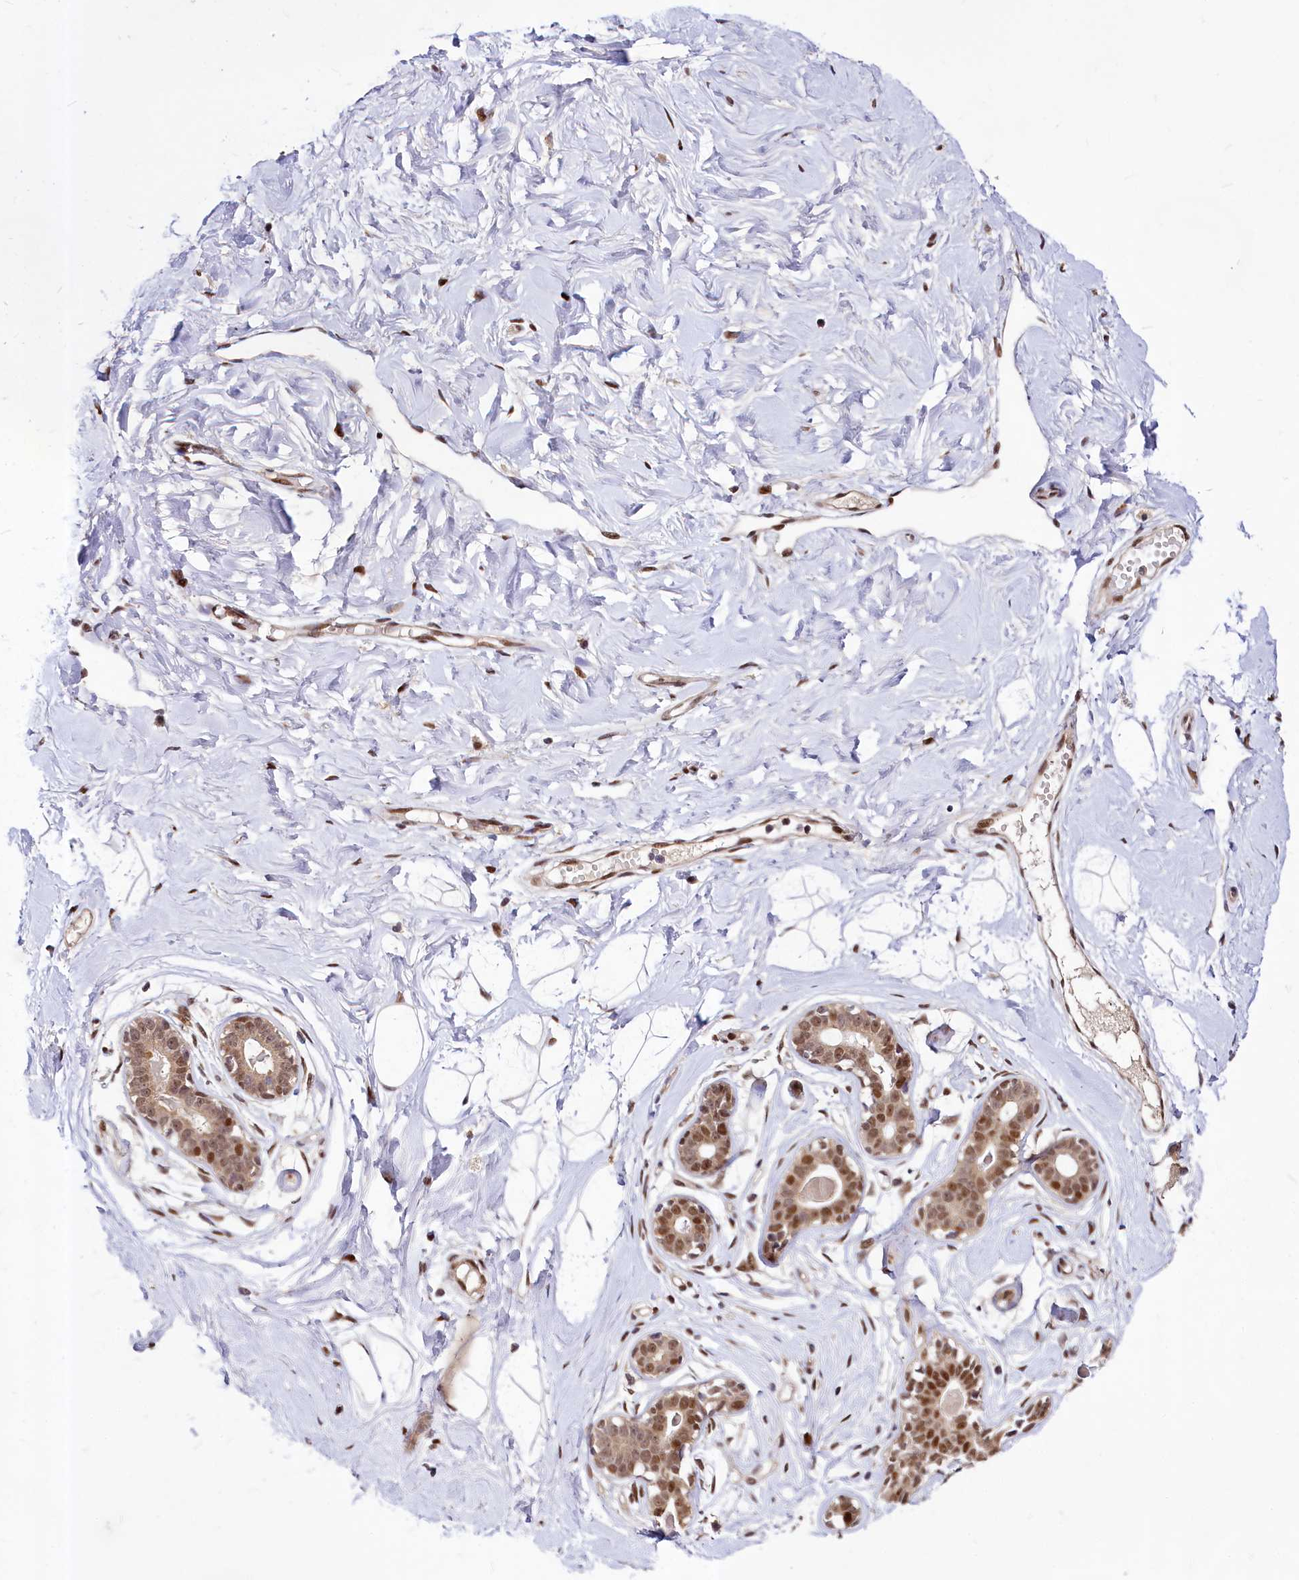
{"staining": {"intensity": "weak", "quantity": ">75%", "location": "nuclear"}, "tissue": "breast", "cell_type": "Adipocytes", "image_type": "normal", "snomed": [{"axis": "morphology", "description": "Normal tissue, NOS"}, {"axis": "morphology", "description": "Adenoma, NOS"}, {"axis": "topography", "description": "Breast"}], "caption": "Benign breast displays weak nuclear positivity in about >75% of adipocytes.", "gene": "MAML2", "patient": {"sex": "female", "age": 23}}